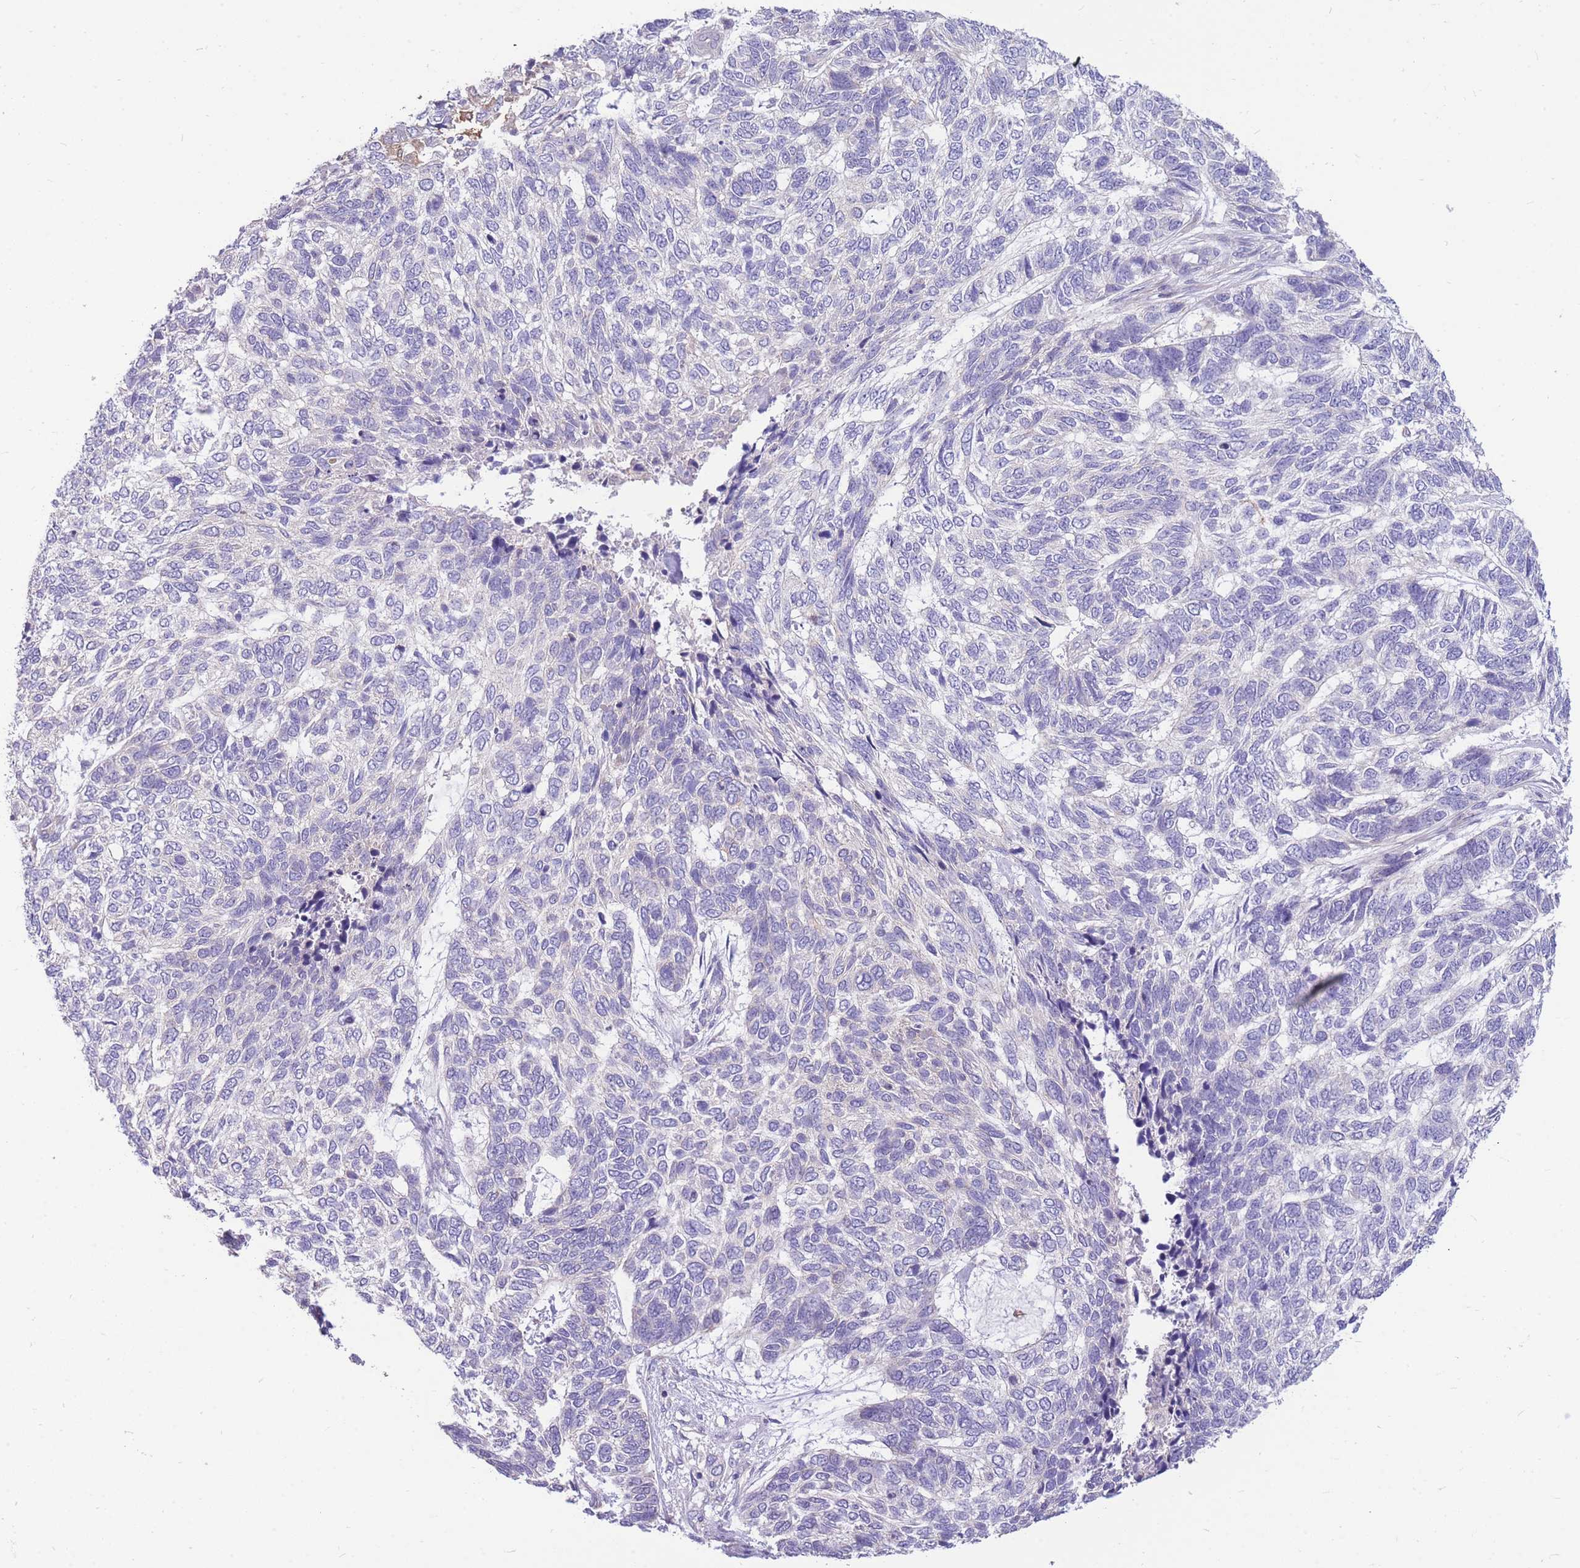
{"staining": {"intensity": "negative", "quantity": "none", "location": "none"}, "tissue": "skin cancer", "cell_type": "Tumor cells", "image_type": "cancer", "snomed": [{"axis": "morphology", "description": "Basal cell carcinoma"}, {"axis": "topography", "description": "Skin"}], "caption": "Tumor cells show no significant expression in skin cancer (basal cell carcinoma).", "gene": "OR5T1", "patient": {"sex": "female", "age": 65}}